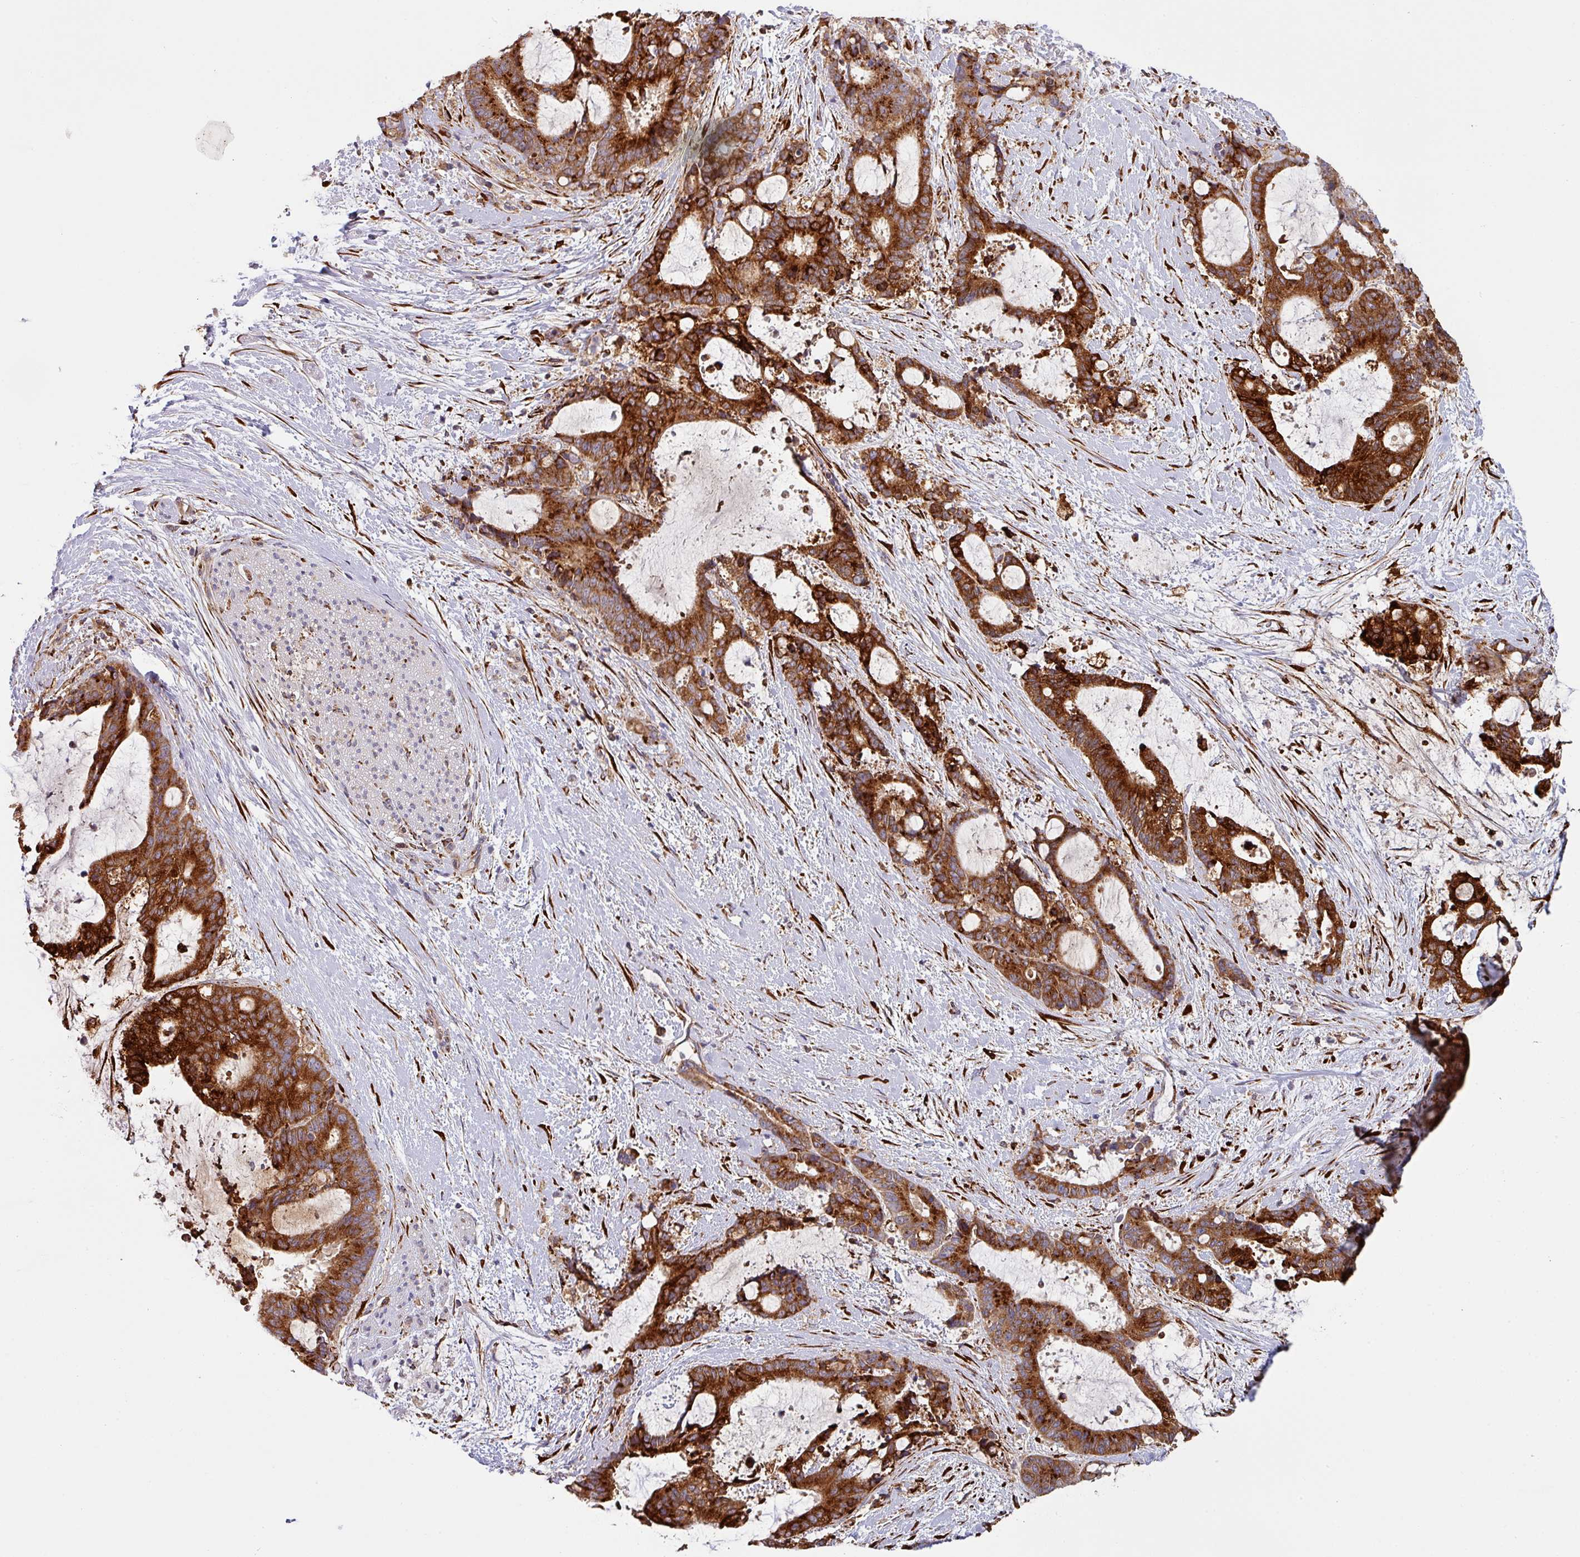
{"staining": {"intensity": "strong", "quantity": ">75%", "location": "cytoplasmic/membranous"}, "tissue": "liver cancer", "cell_type": "Tumor cells", "image_type": "cancer", "snomed": [{"axis": "morphology", "description": "Normal tissue, NOS"}, {"axis": "morphology", "description": "Cholangiocarcinoma"}, {"axis": "topography", "description": "Liver"}, {"axis": "topography", "description": "Peripheral nerve tissue"}], "caption": "This photomicrograph shows immunohistochemistry staining of liver cholangiocarcinoma, with high strong cytoplasmic/membranous positivity in approximately >75% of tumor cells.", "gene": "ZNF268", "patient": {"sex": "female", "age": 73}}